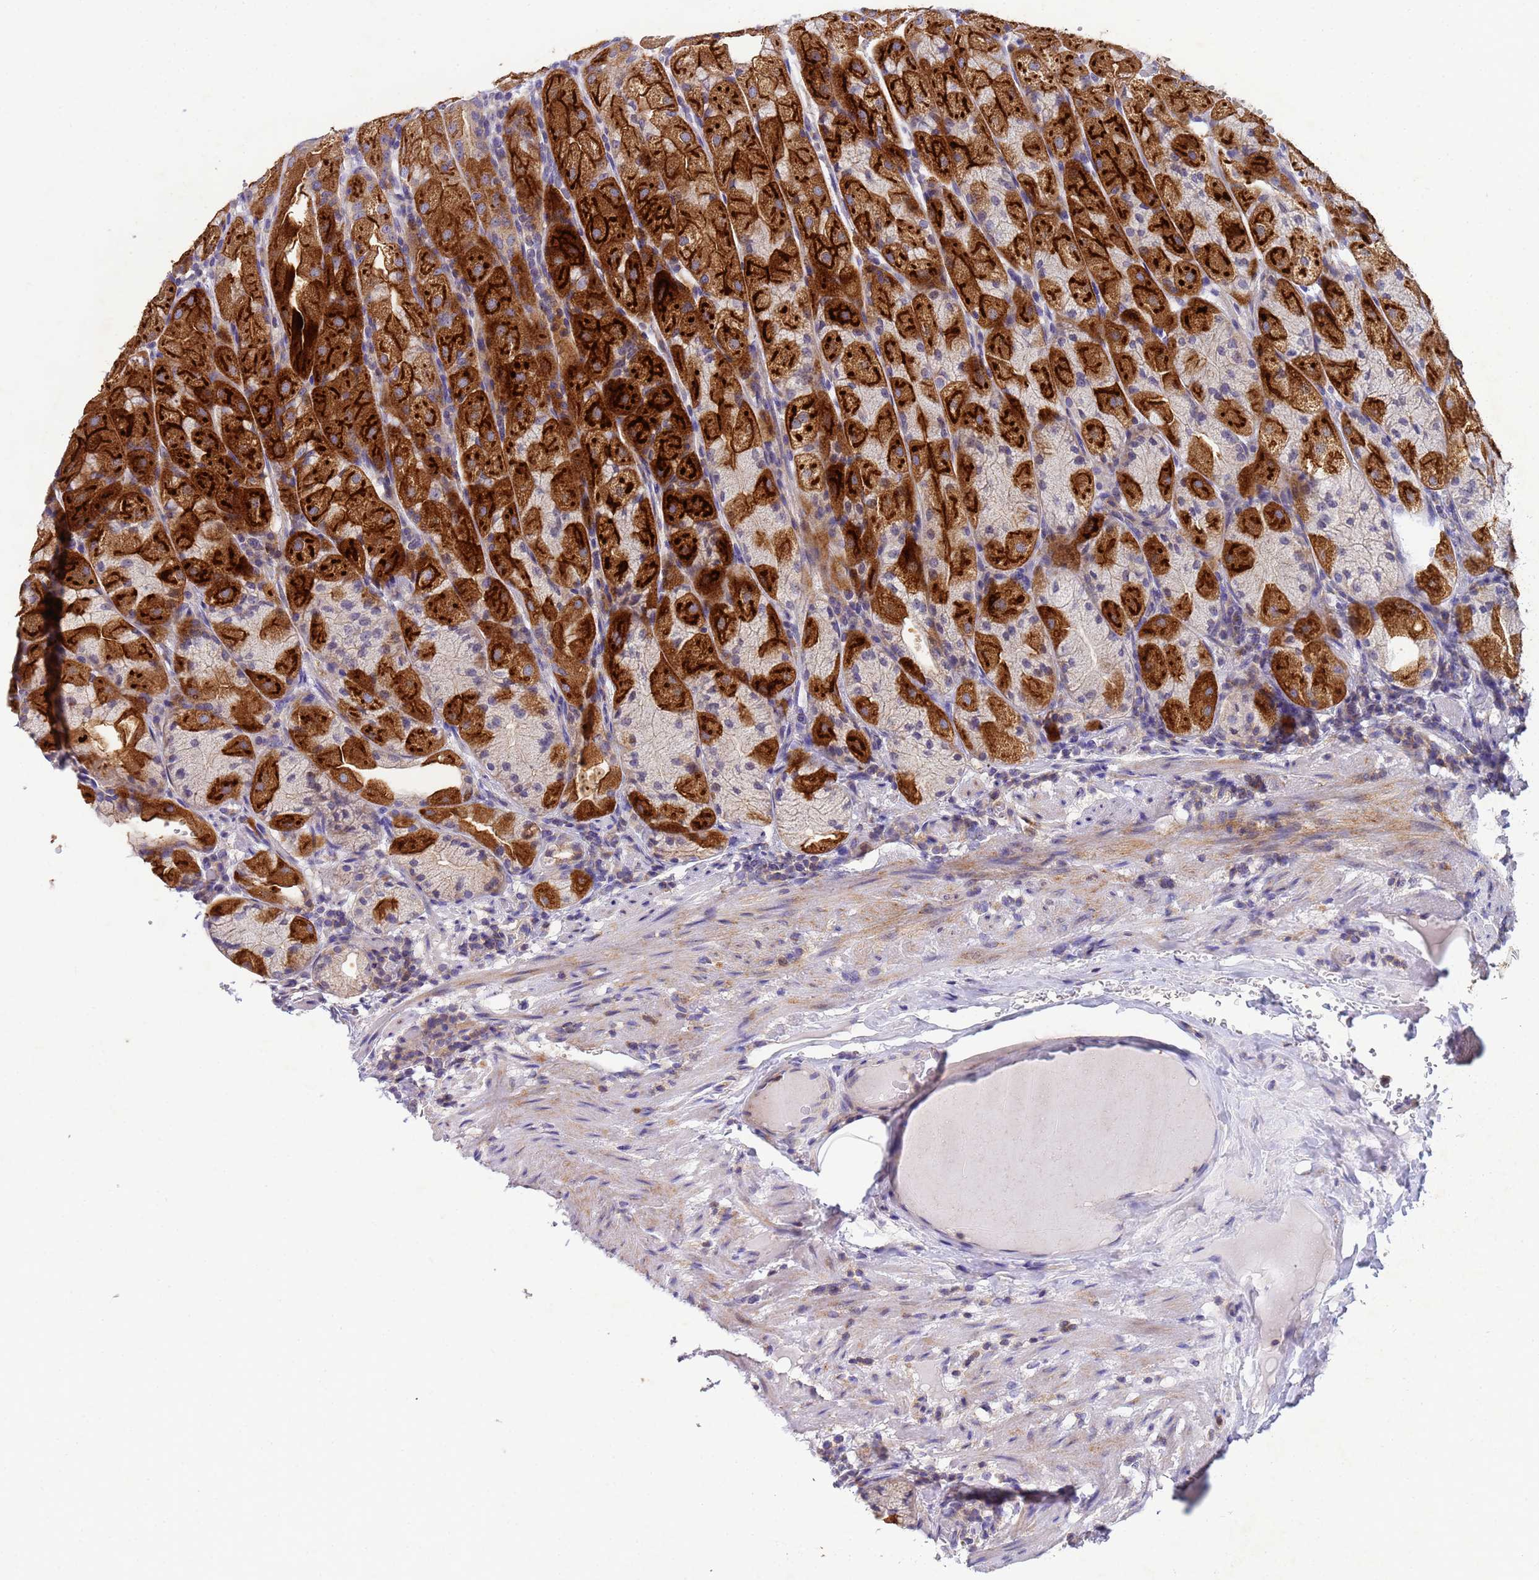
{"staining": {"intensity": "strong", "quantity": "25%-75%", "location": "cytoplasmic/membranous"}, "tissue": "stomach", "cell_type": "Glandular cells", "image_type": "normal", "snomed": [{"axis": "morphology", "description": "Normal tissue, NOS"}, {"axis": "topography", "description": "Stomach, upper"}], "caption": "Brown immunohistochemical staining in benign human stomach displays strong cytoplasmic/membranous staining in approximately 25%-75% of glandular cells. (brown staining indicates protein expression, while blue staining denotes nuclei).", "gene": "CDC34", "patient": {"sex": "male", "age": 52}}